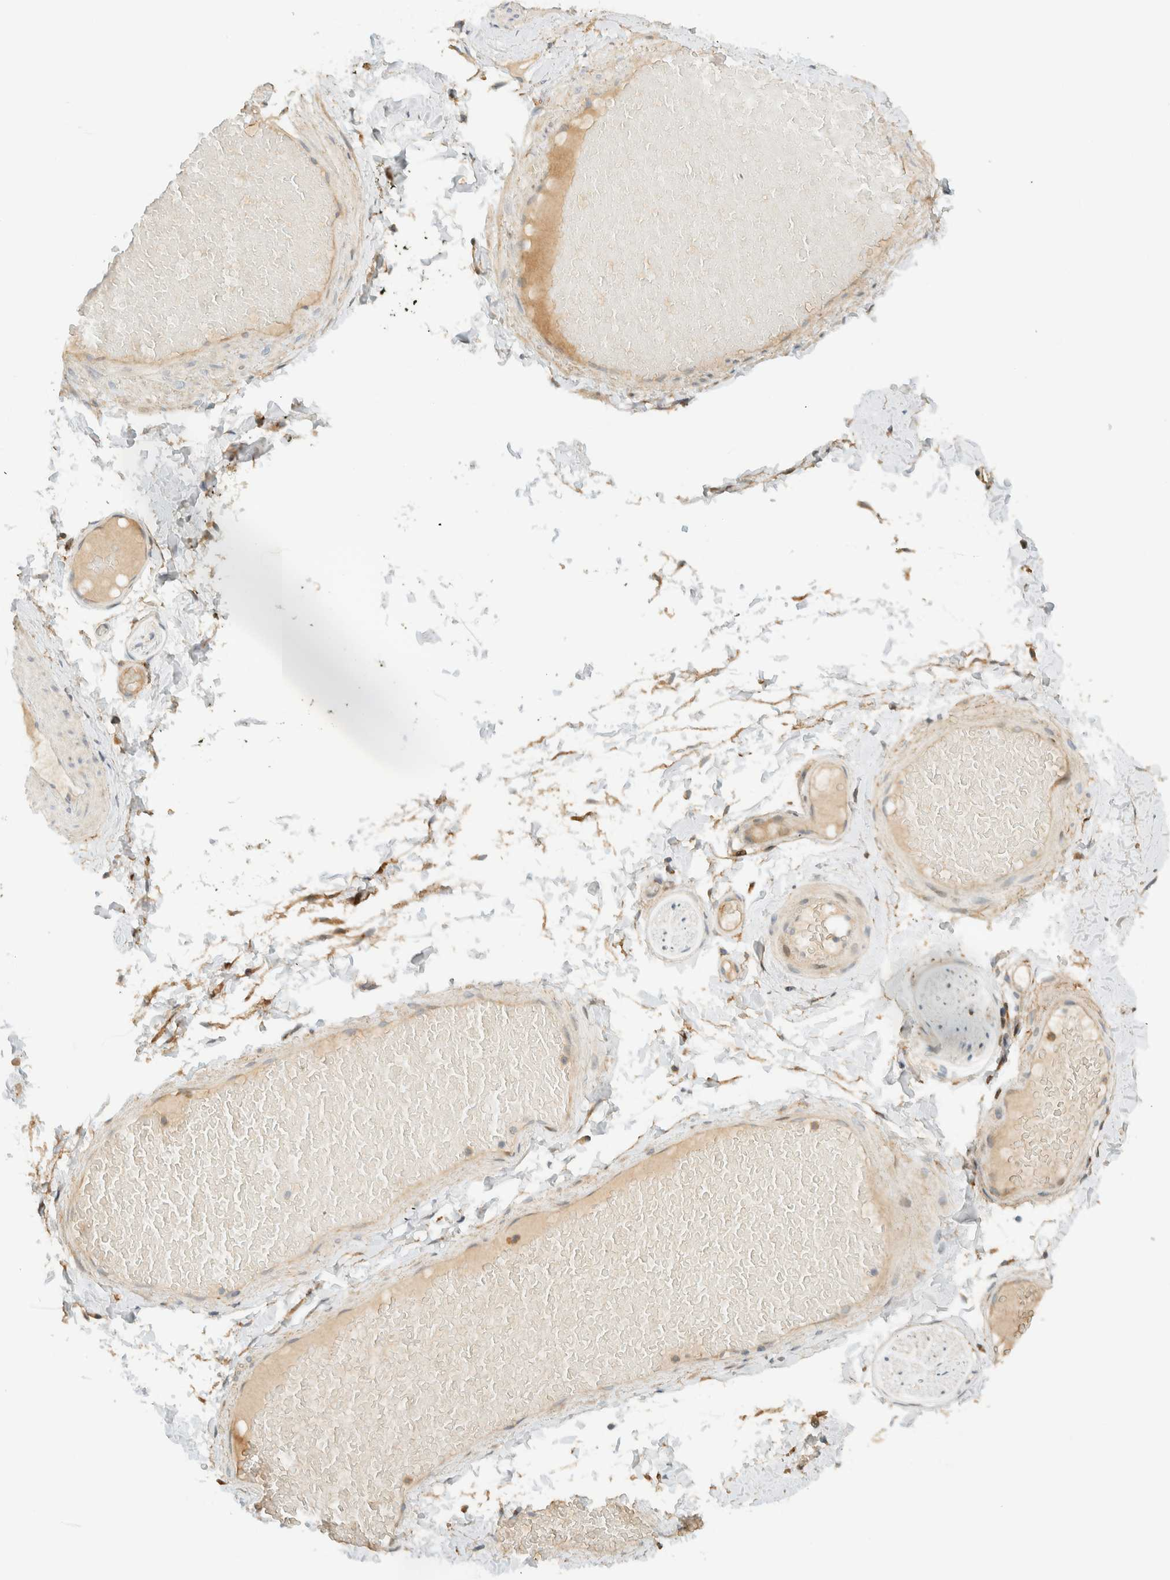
{"staining": {"intensity": "negative", "quantity": "none", "location": "none"}, "tissue": "adipose tissue", "cell_type": "Adipocytes", "image_type": "normal", "snomed": [{"axis": "morphology", "description": "Normal tissue, NOS"}, {"axis": "topography", "description": "Adipose tissue"}, {"axis": "topography", "description": "Vascular tissue"}, {"axis": "topography", "description": "Peripheral nerve tissue"}], "caption": "A high-resolution photomicrograph shows immunohistochemistry staining of benign adipose tissue, which exhibits no significant staining in adipocytes. (DAB (3,3'-diaminobenzidine) IHC visualized using brightfield microscopy, high magnification).", "gene": "CCDC171", "patient": {"sex": "male", "age": 25}}